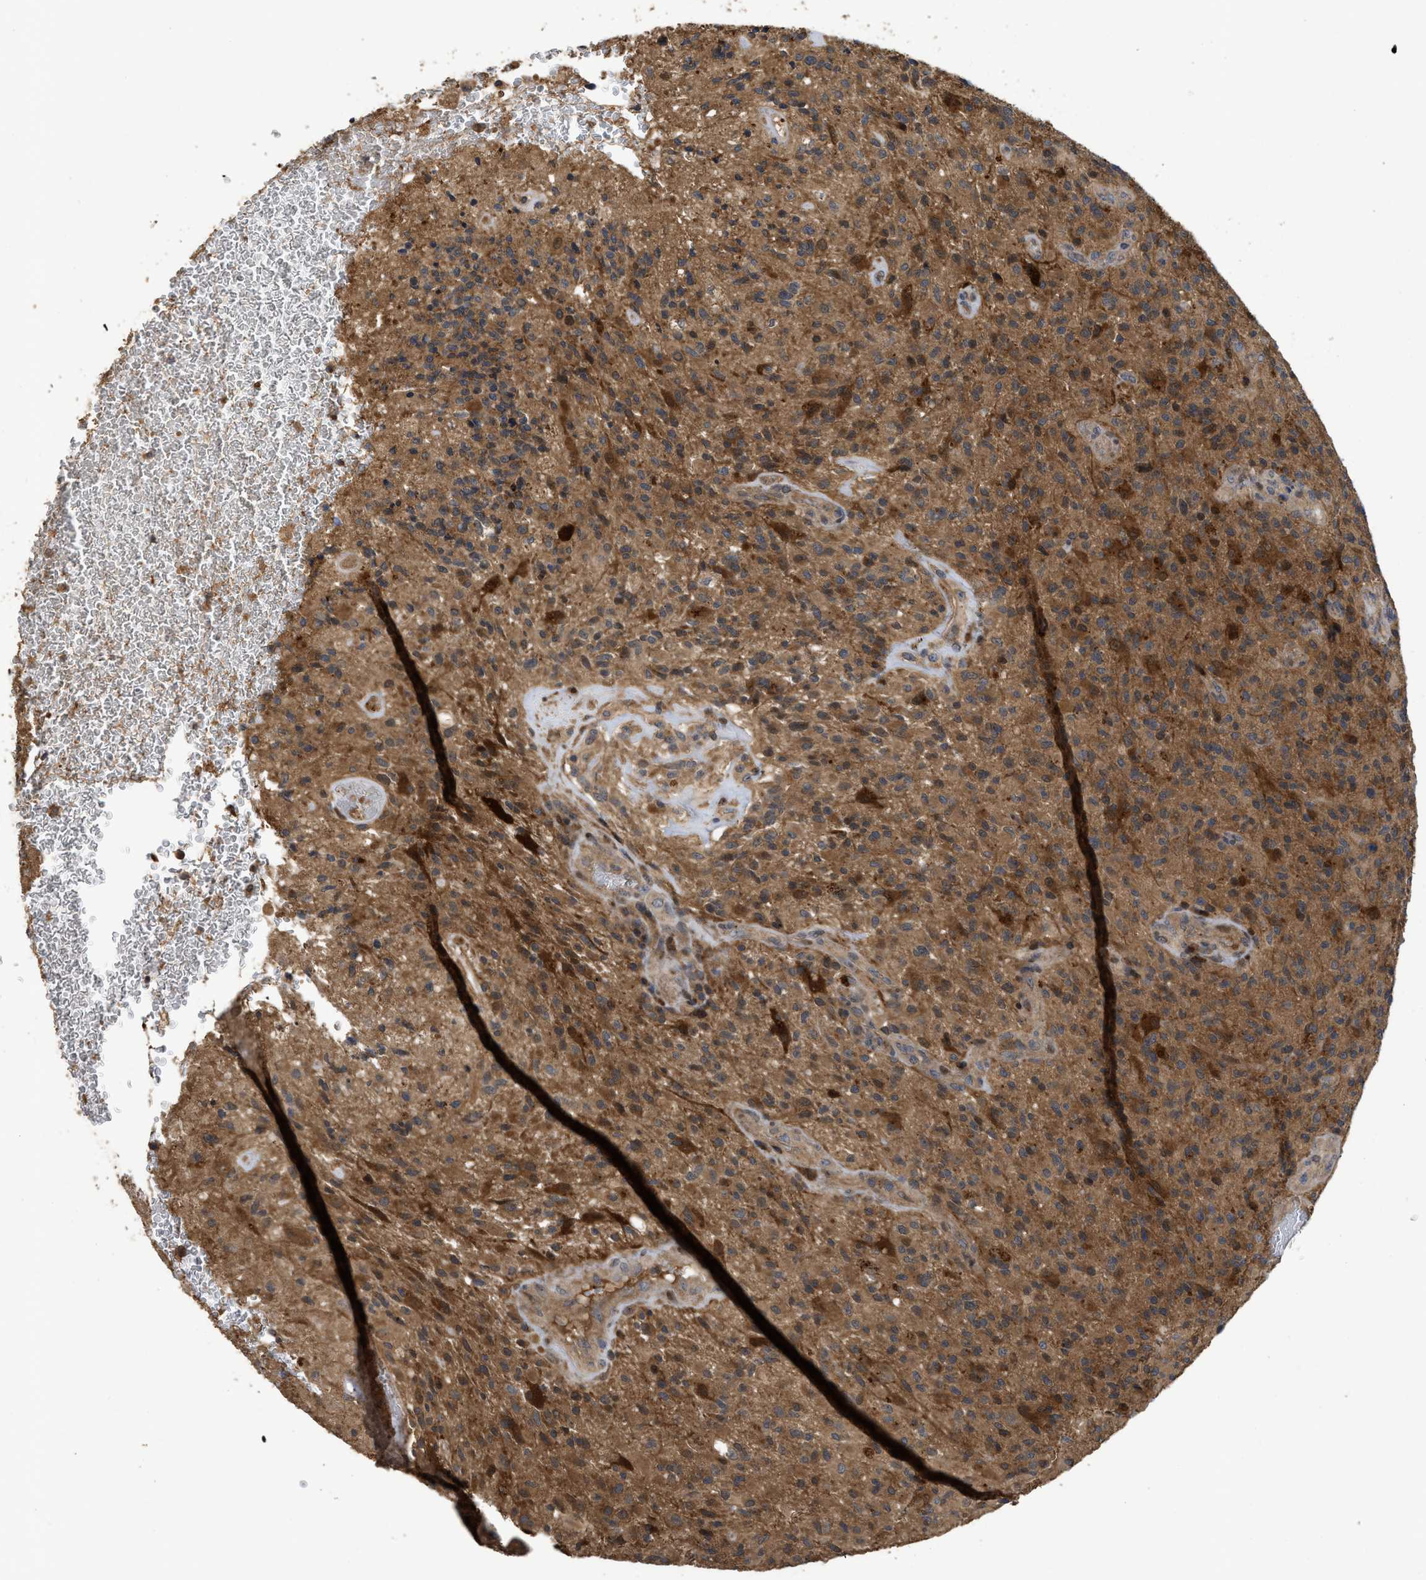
{"staining": {"intensity": "moderate", "quantity": ">75%", "location": "cytoplasmic/membranous"}, "tissue": "glioma", "cell_type": "Tumor cells", "image_type": "cancer", "snomed": [{"axis": "morphology", "description": "Glioma, malignant, High grade"}, {"axis": "topography", "description": "Brain"}], "caption": "The photomicrograph displays staining of glioma, revealing moderate cytoplasmic/membranous protein staining (brown color) within tumor cells. (IHC, brightfield microscopy, high magnification).", "gene": "CBR3", "patient": {"sex": "male", "age": 71}}